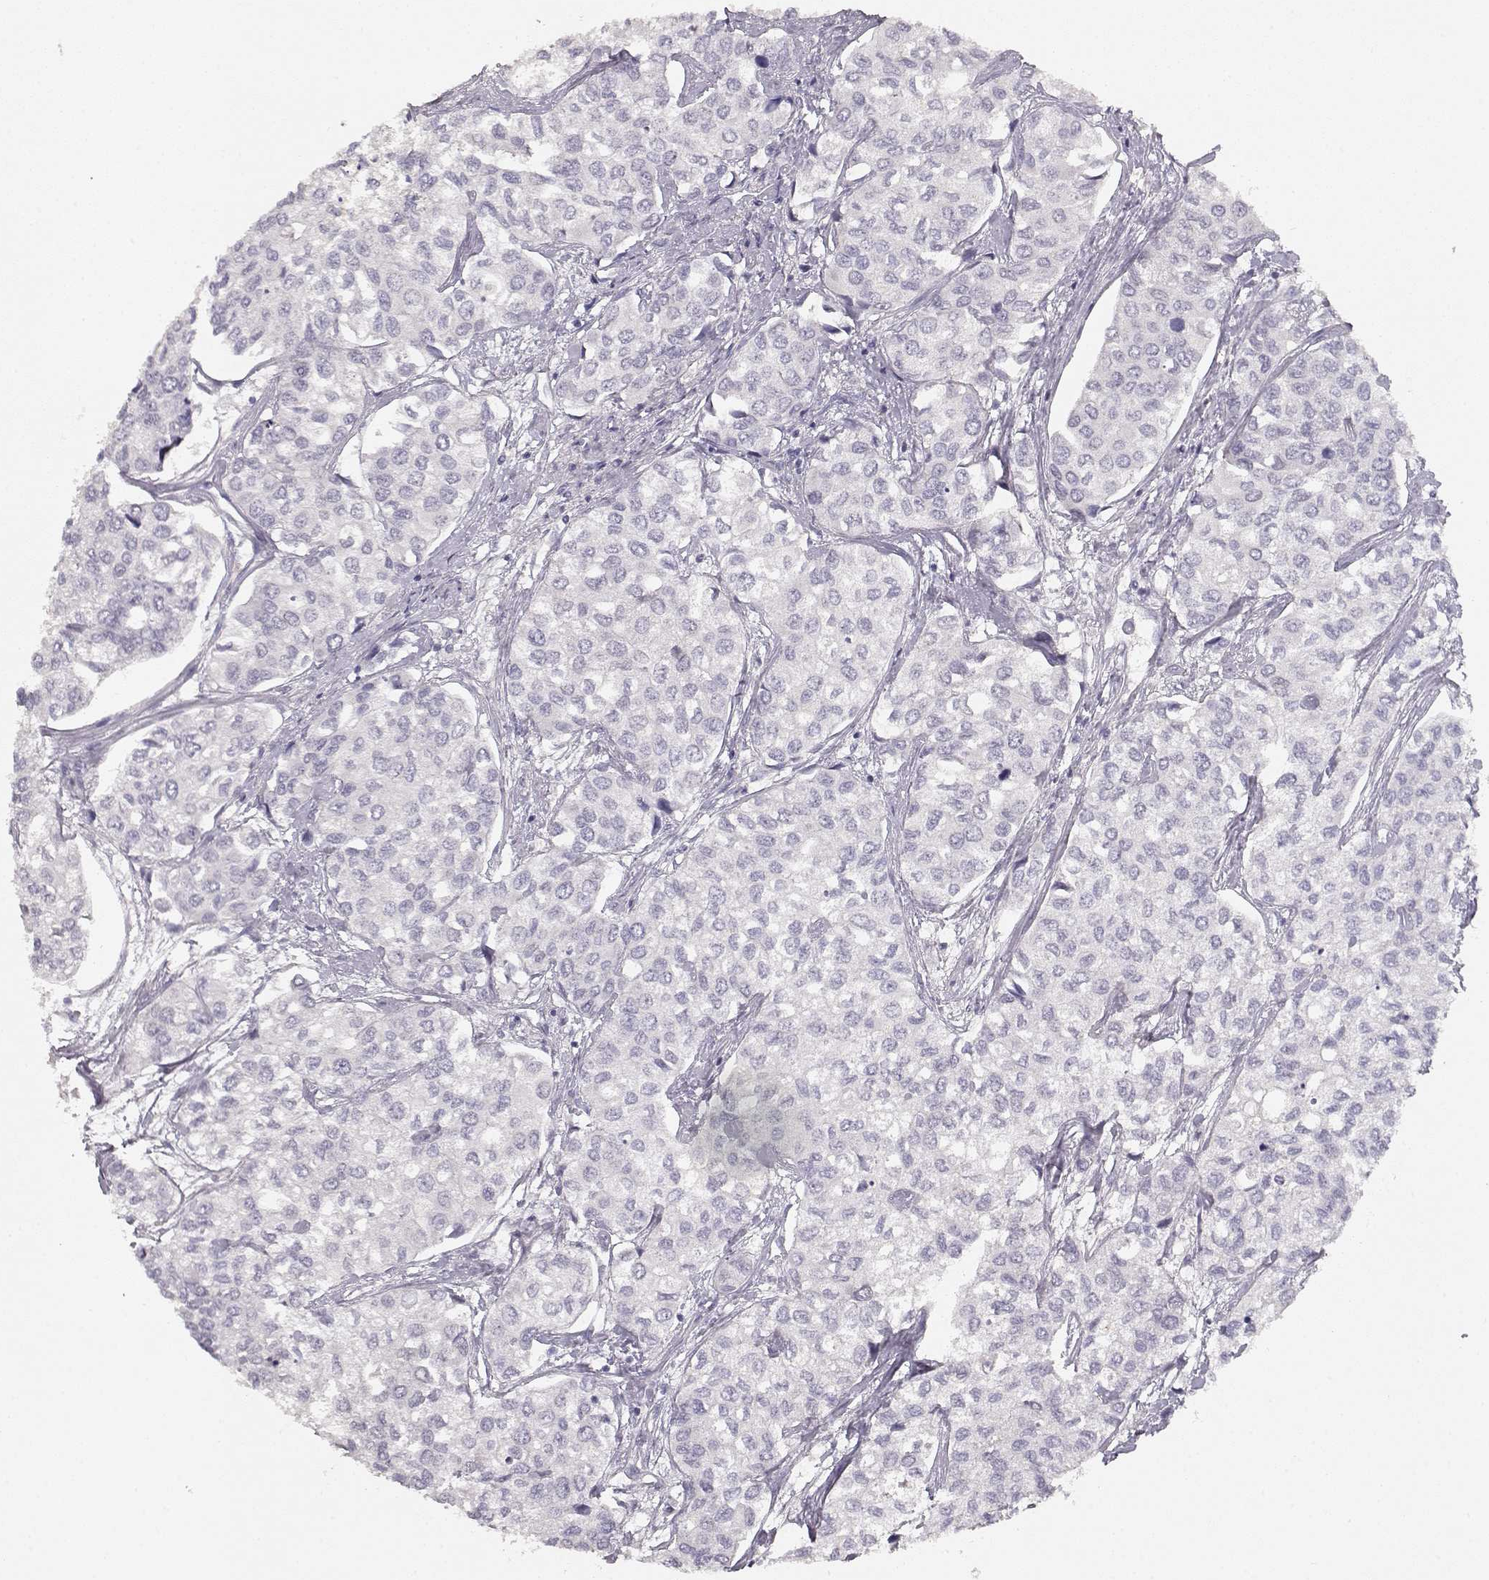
{"staining": {"intensity": "negative", "quantity": "none", "location": "none"}, "tissue": "urothelial cancer", "cell_type": "Tumor cells", "image_type": "cancer", "snomed": [{"axis": "morphology", "description": "Urothelial carcinoma, High grade"}, {"axis": "topography", "description": "Urinary bladder"}], "caption": "DAB (3,3'-diaminobenzidine) immunohistochemical staining of human urothelial carcinoma (high-grade) shows no significant staining in tumor cells. (DAB immunohistochemistry with hematoxylin counter stain).", "gene": "TPH2", "patient": {"sex": "male", "age": 73}}